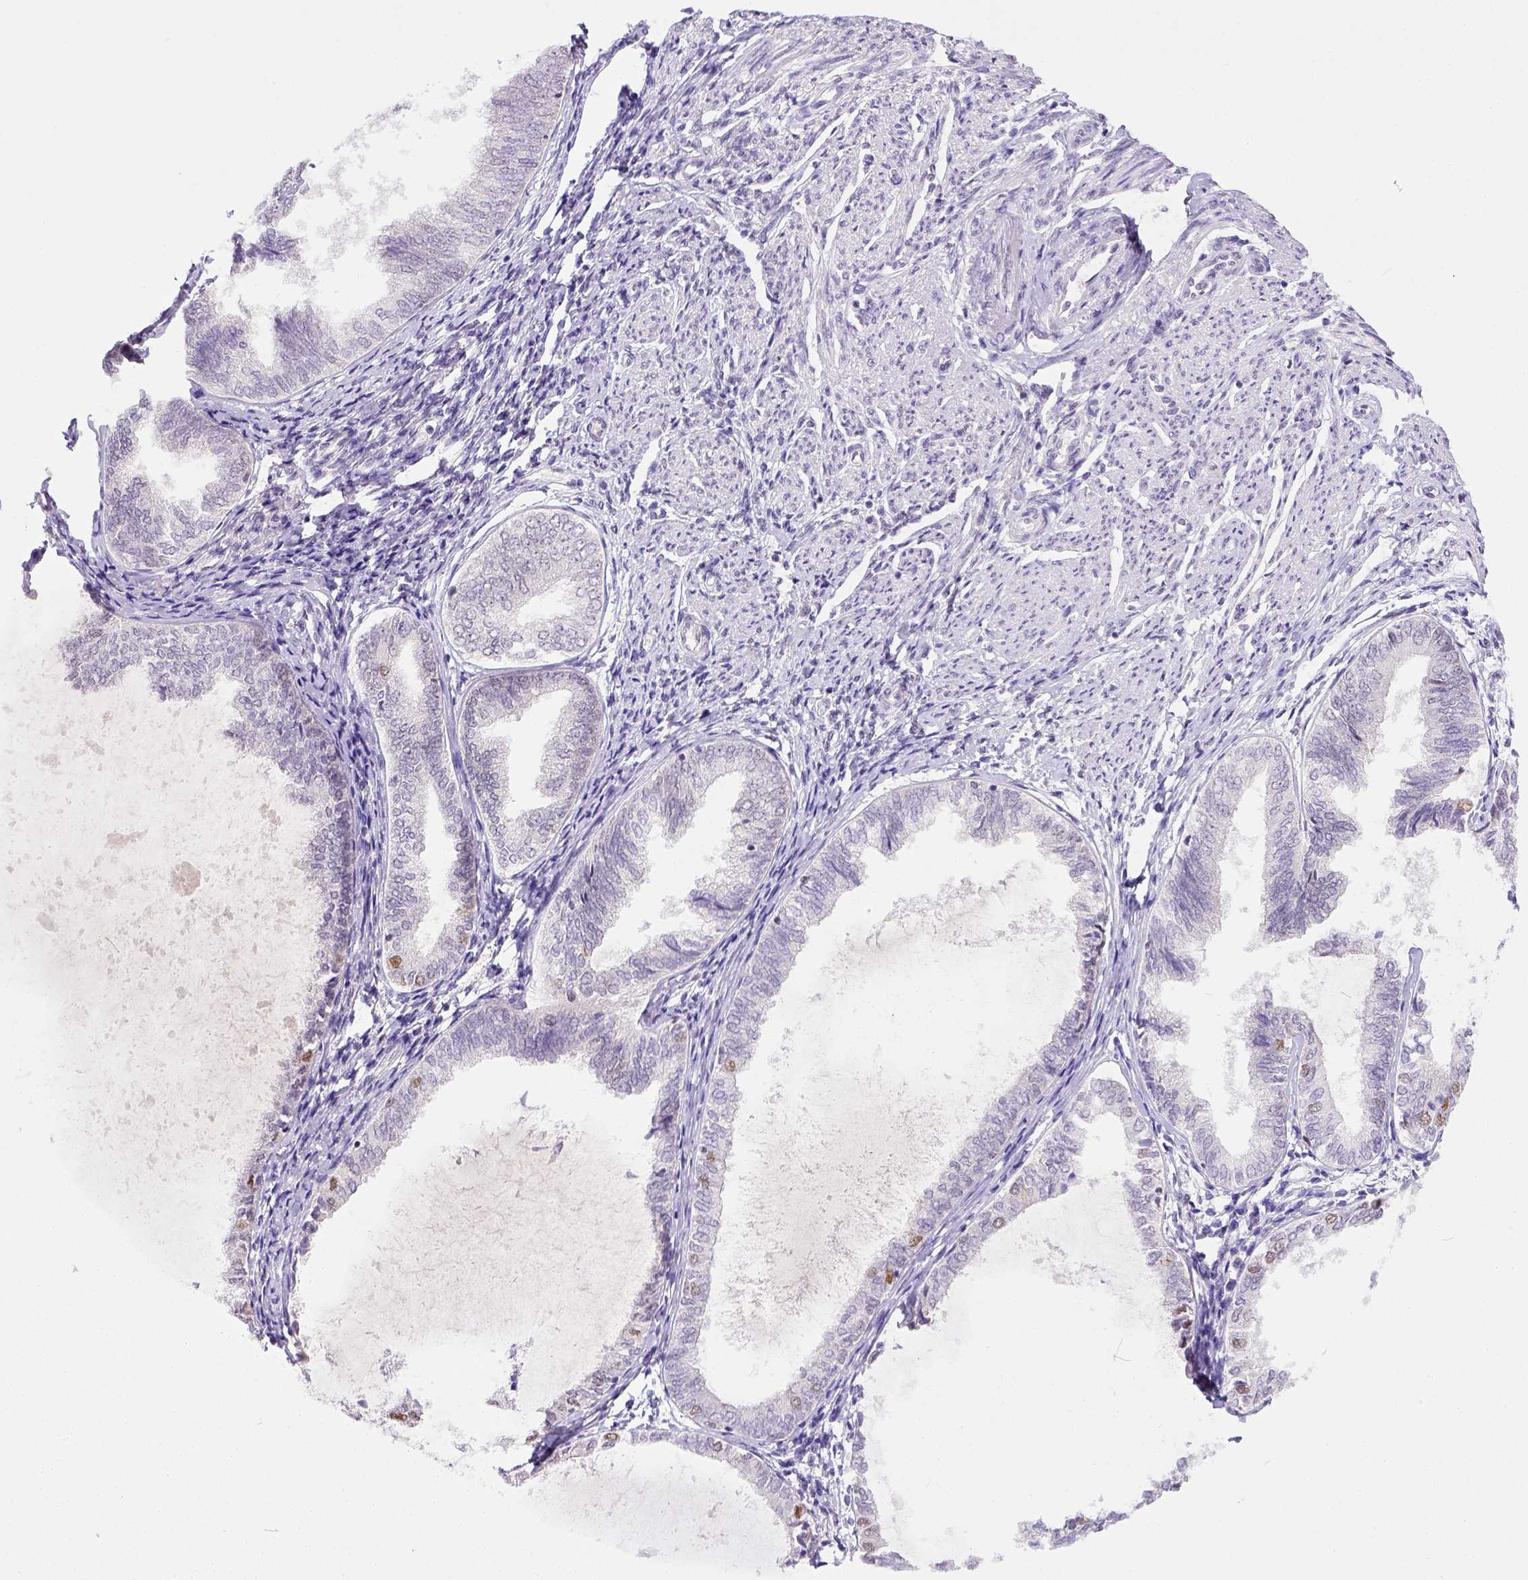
{"staining": {"intensity": "negative", "quantity": "none", "location": "none"}, "tissue": "endometrial cancer", "cell_type": "Tumor cells", "image_type": "cancer", "snomed": [{"axis": "morphology", "description": "Adenocarcinoma, NOS"}, {"axis": "topography", "description": "Endometrium"}], "caption": "Tumor cells show no significant staining in adenocarcinoma (endometrial).", "gene": "ERCC1", "patient": {"sex": "female", "age": 68}}